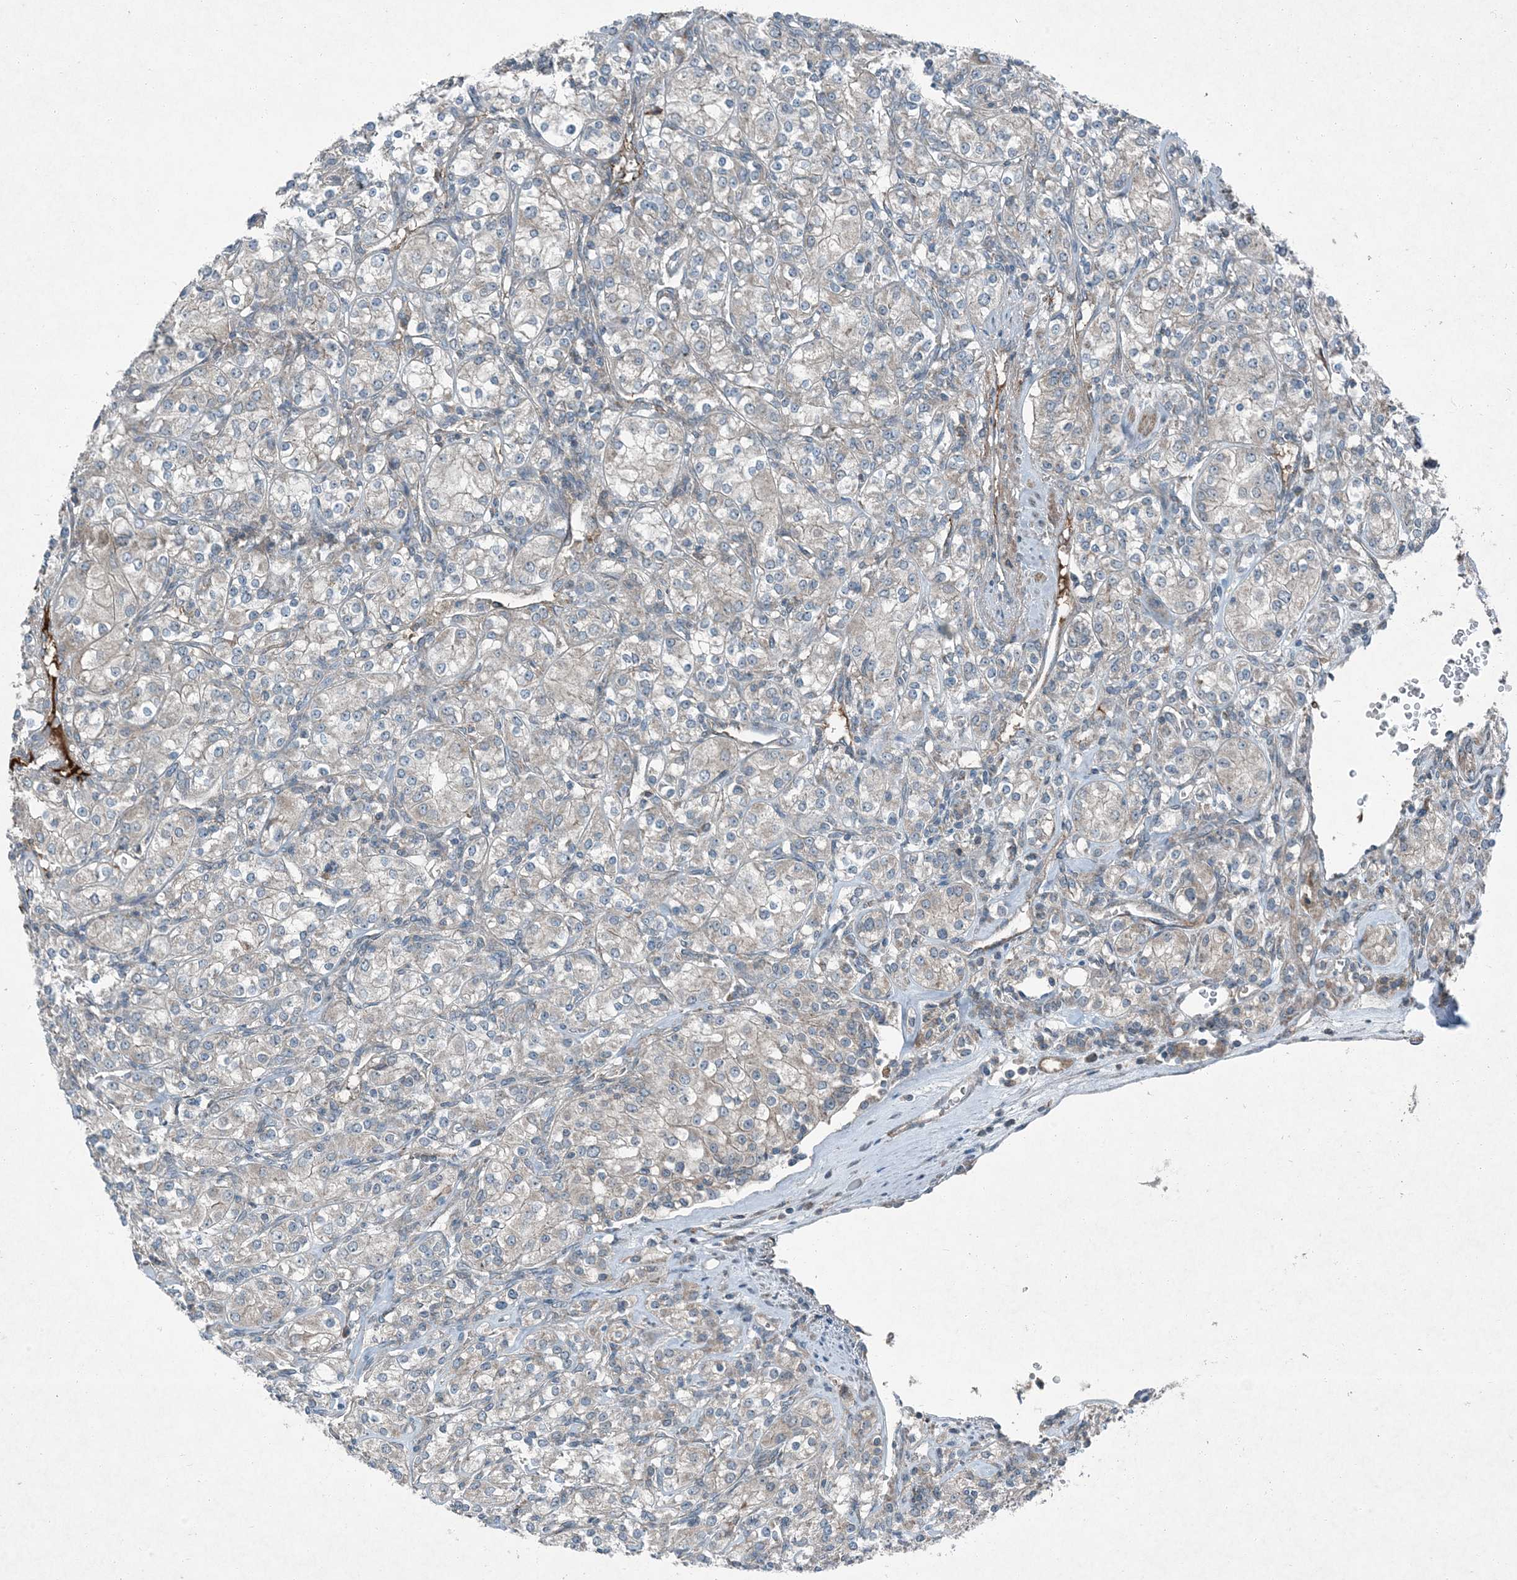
{"staining": {"intensity": "negative", "quantity": "none", "location": "none"}, "tissue": "renal cancer", "cell_type": "Tumor cells", "image_type": "cancer", "snomed": [{"axis": "morphology", "description": "Adenocarcinoma, NOS"}, {"axis": "topography", "description": "Kidney"}], "caption": "High power microscopy photomicrograph of an immunohistochemistry (IHC) micrograph of renal cancer, revealing no significant positivity in tumor cells.", "gene": "APOM", "patient": {"sex": "male", "age": 77}}